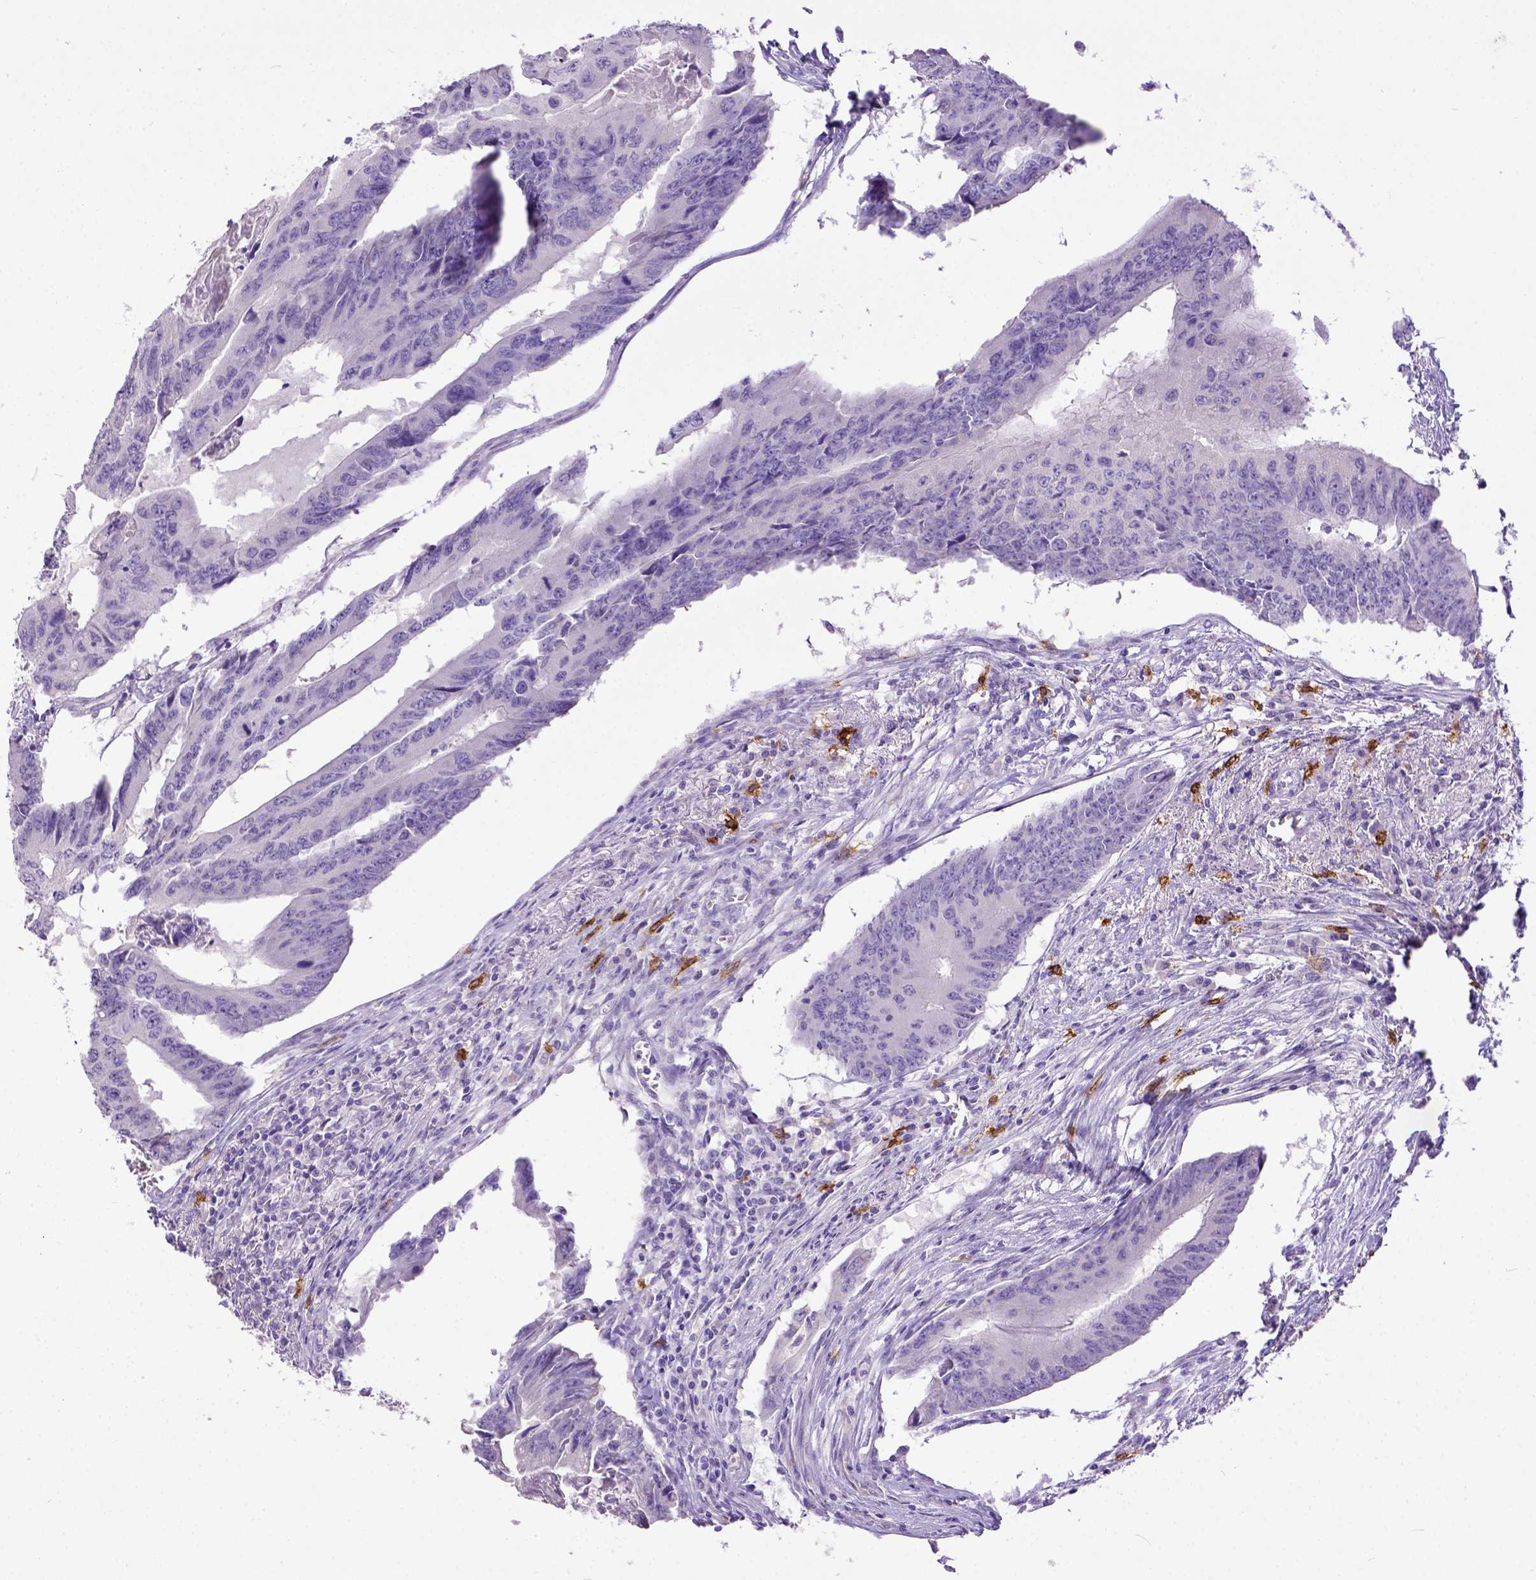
{"staining": {"intensity": "negative", "quantity": "none", "location": "none"}, "tissue": "colorectal cancer", "cell_type": "Tumor cells", "image_type": "cancer", "snomed": [{"axis": "morphology", "description": "Adenocarcinoma, NOS"}, {"axis": "topography", "description": "Colon"}], "caption": "A photomicrograph of colorectal cancer stained for a protein demonstrates no brown staining in tumor cells. The staining is performed using DAB brown chromogen with nuclei counter-stained in using hematoxylin.", "gene": "KIT", "patient": {"sex": "male", "age": 53}}